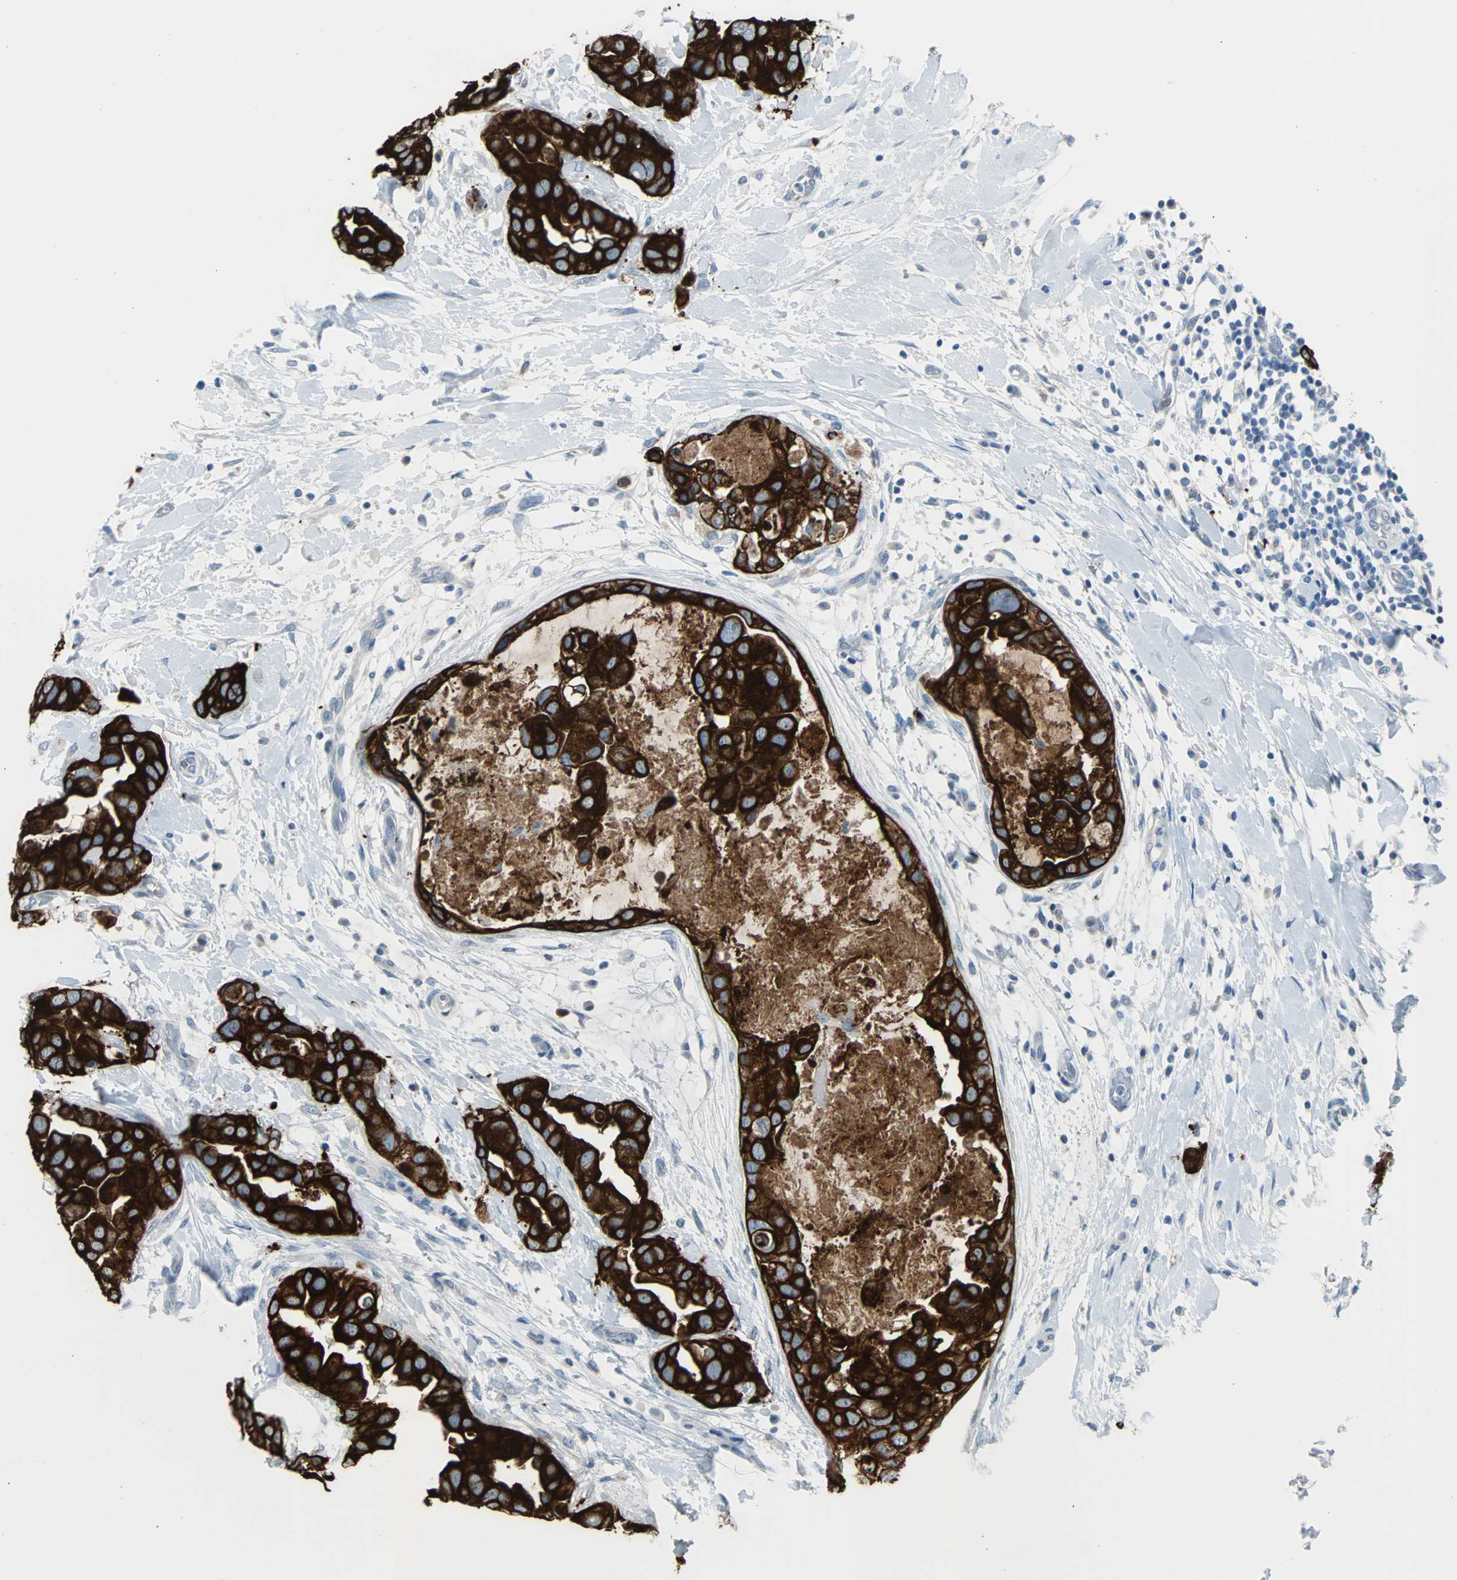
{"staining": {"intensity": "strong", "quantity": ">75%", "location": "cytoplasmic/membranous"}, "tissue": "breast cancer", "cell_type": "Tumor cells", "image_type": "cancer", "snomed": [{"axis": "morphology", "description": "Duct carcinoma"}, {"axis": "topography", "description": "Breast"}], "caption": "IHC micrograph of human breast cancer stained for a protein (brown), which reveals high levels of strong cytoplasmic/membranous expression in about >75% of tumor cells.", "gene": "KRT7", "patient": {"sex": "female", "age": 40}}